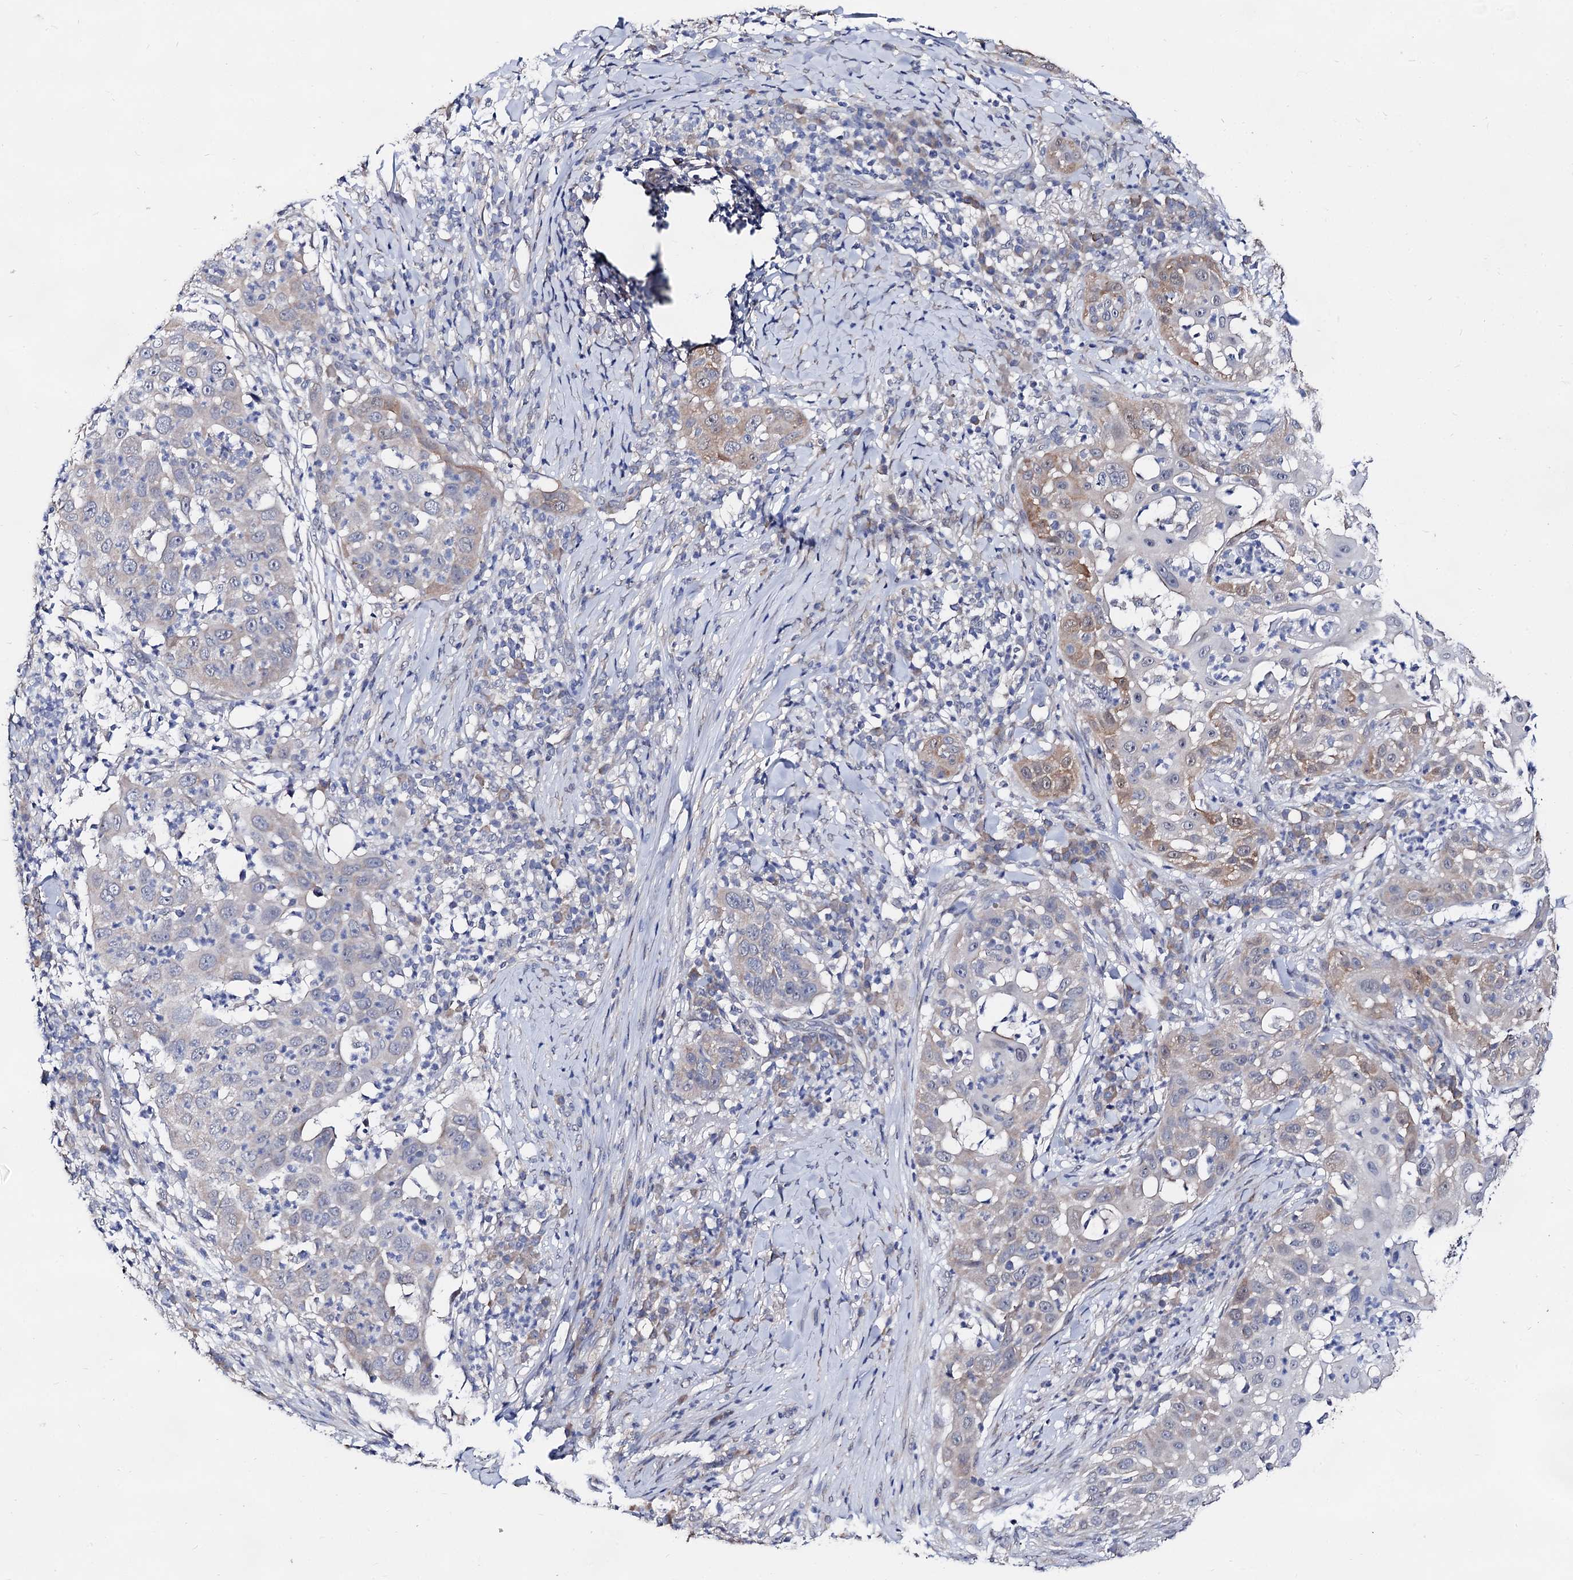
{"staining": {"intensity": "weak", "quantity": "<25%", "location": "cytoplasmic/membranous"}, "tissue": "skin cancer", "cell_type": "Tumor cells", "image_type": "cancer", "snomed": [{"axis": "morphology", "description": "Squamous cell carcinoma, NOS"}, {"axis": "topography", "description": "Skin"}], "caption": "A histopathology image of human skin cancer (squamous cell carcinoma) is negative for staining in tumor cells.", "gene": "CAPRIN2", "patient": {"sex": "female", "age": 44}}